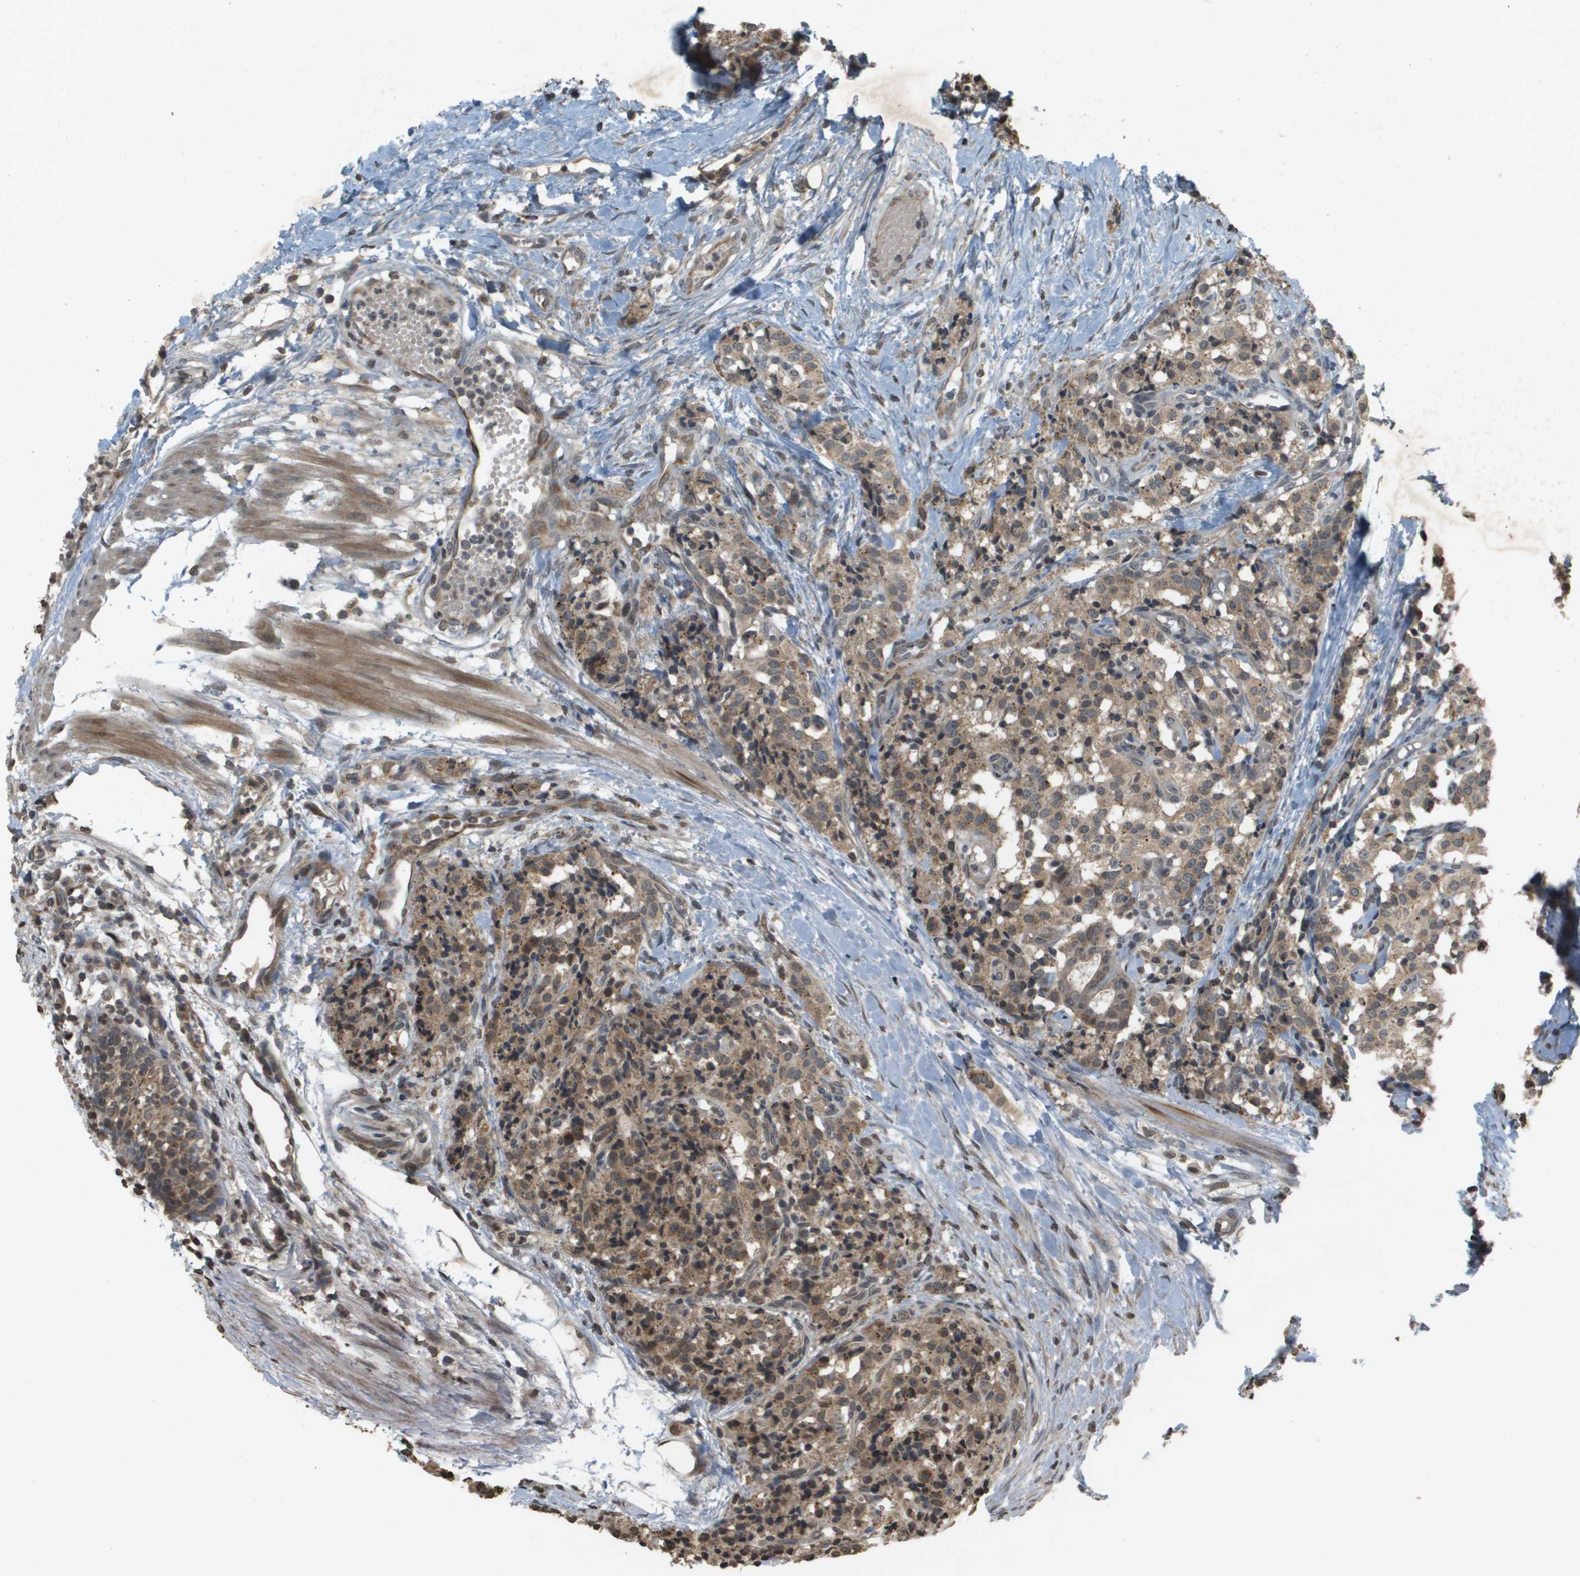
{"staining": {"intensity": "moderate", "quantity": ">75%", "location": "cytoplasmic/membranous"}, "tissue": "carcinoid", "cell_type": "Tumor cells", "image_type": "cancer", "snomed": [{"axis": "morphology", "description": "Carcinoid, malignant, NOS"}, {"axis": "topography", "description": "Lung"}], "caption": "A brown stain labels moderate cytoplasmic/membranous expression of a protein in carcinoid tumor cells. The staining was performed using DAB (3,3'-diaminobenzidine), with brown indicating positive protein expression. Nuclei are stained blue with hematoxylin.", "gene": "RAB21", "patient": {"sex": "male", "age": 30}}